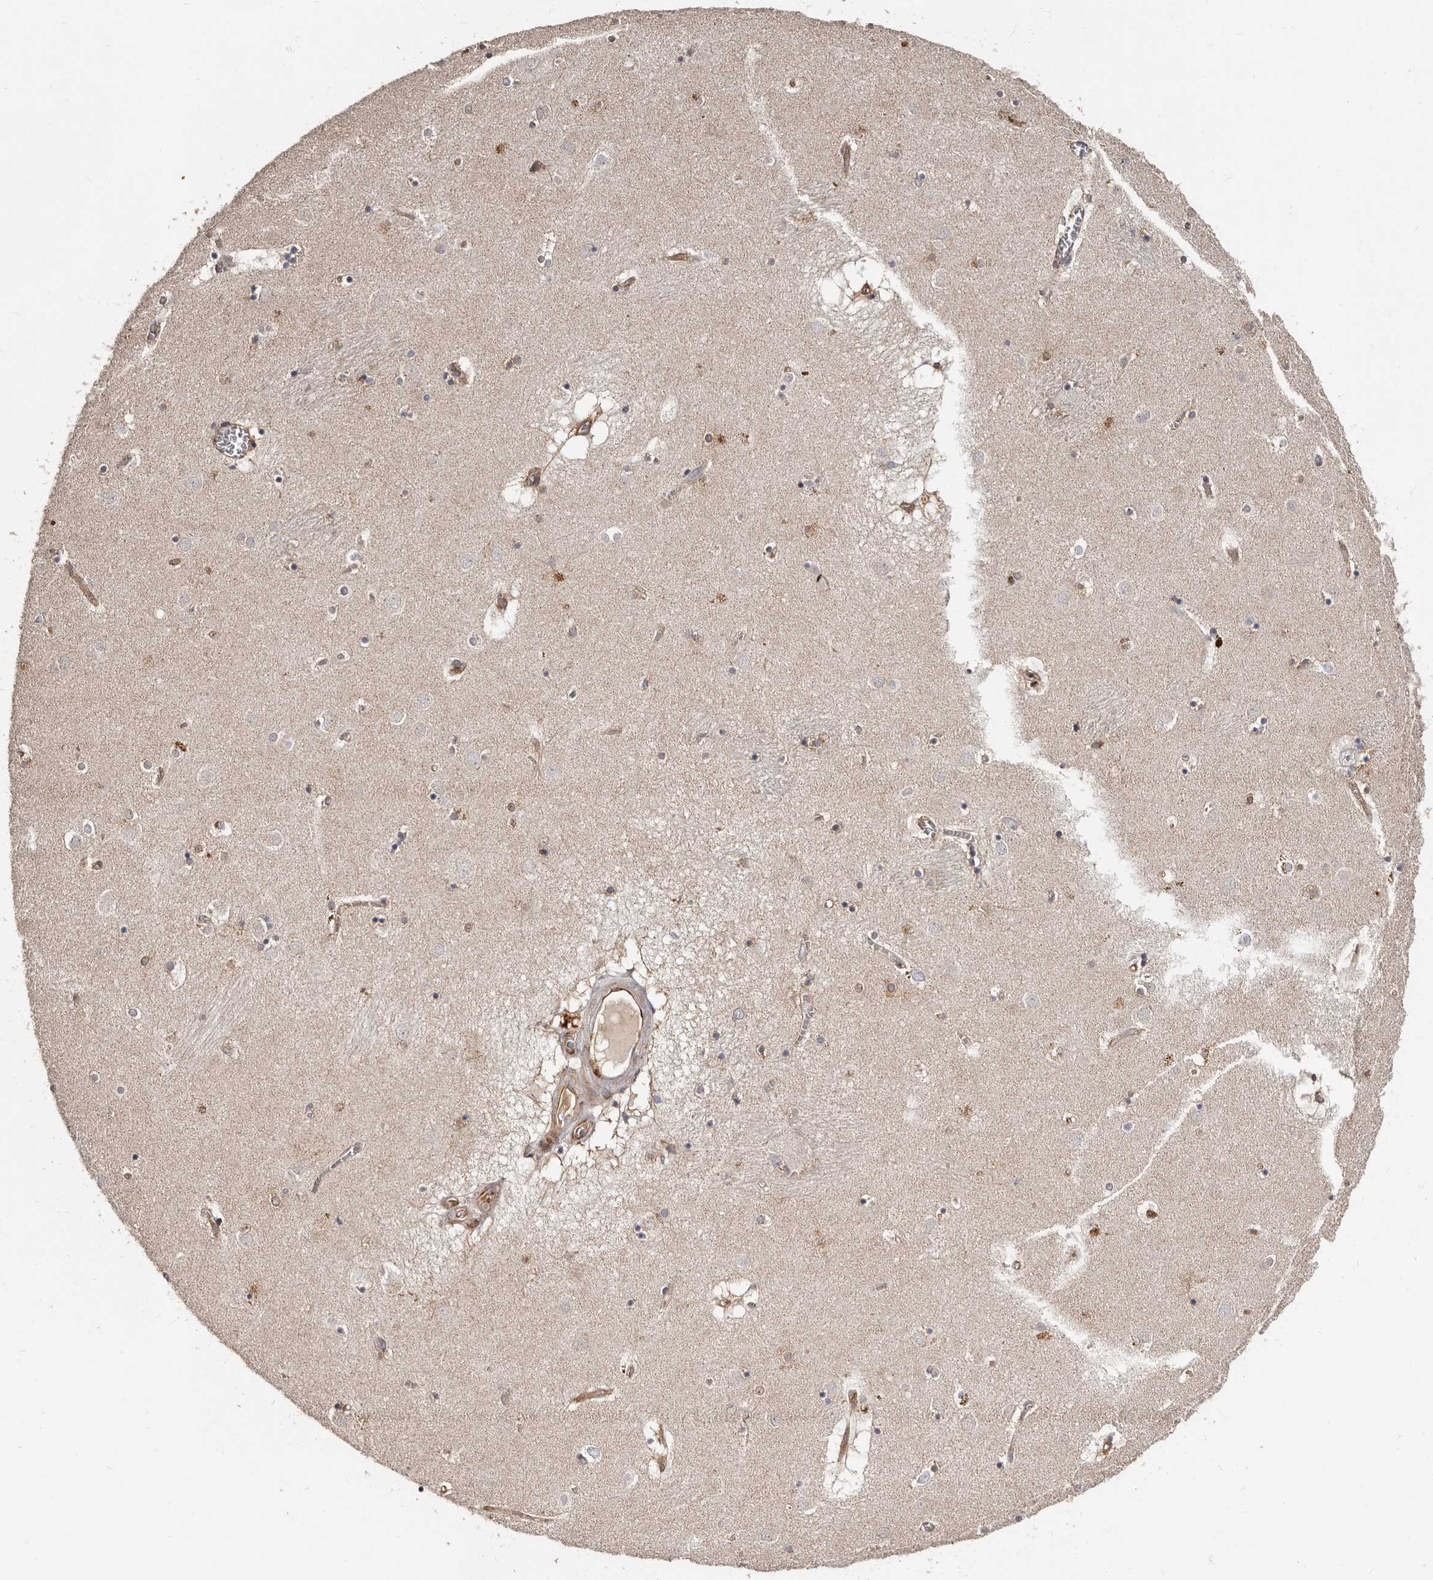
{"staining": {"intensity": "weak", "quantity": "<25%", "location": "cytoplasmic/membranous"}, "tissue": "caudate", "cell_type": "Glial cells", "image_type": "normal", "snomed": [{"axis": "morphology", "description": "Normal tissue, NOS"}, {"axis": "topography", "description": "Lateral ventricle wall"}], "caption": "A high-resolution photomicrograph shows immunohistochemistry staining of benign caudate, which displays no significant expression in glial cells.", "gene": "TBC1D22B", "patient": {"sex": "male", "age": 70}}